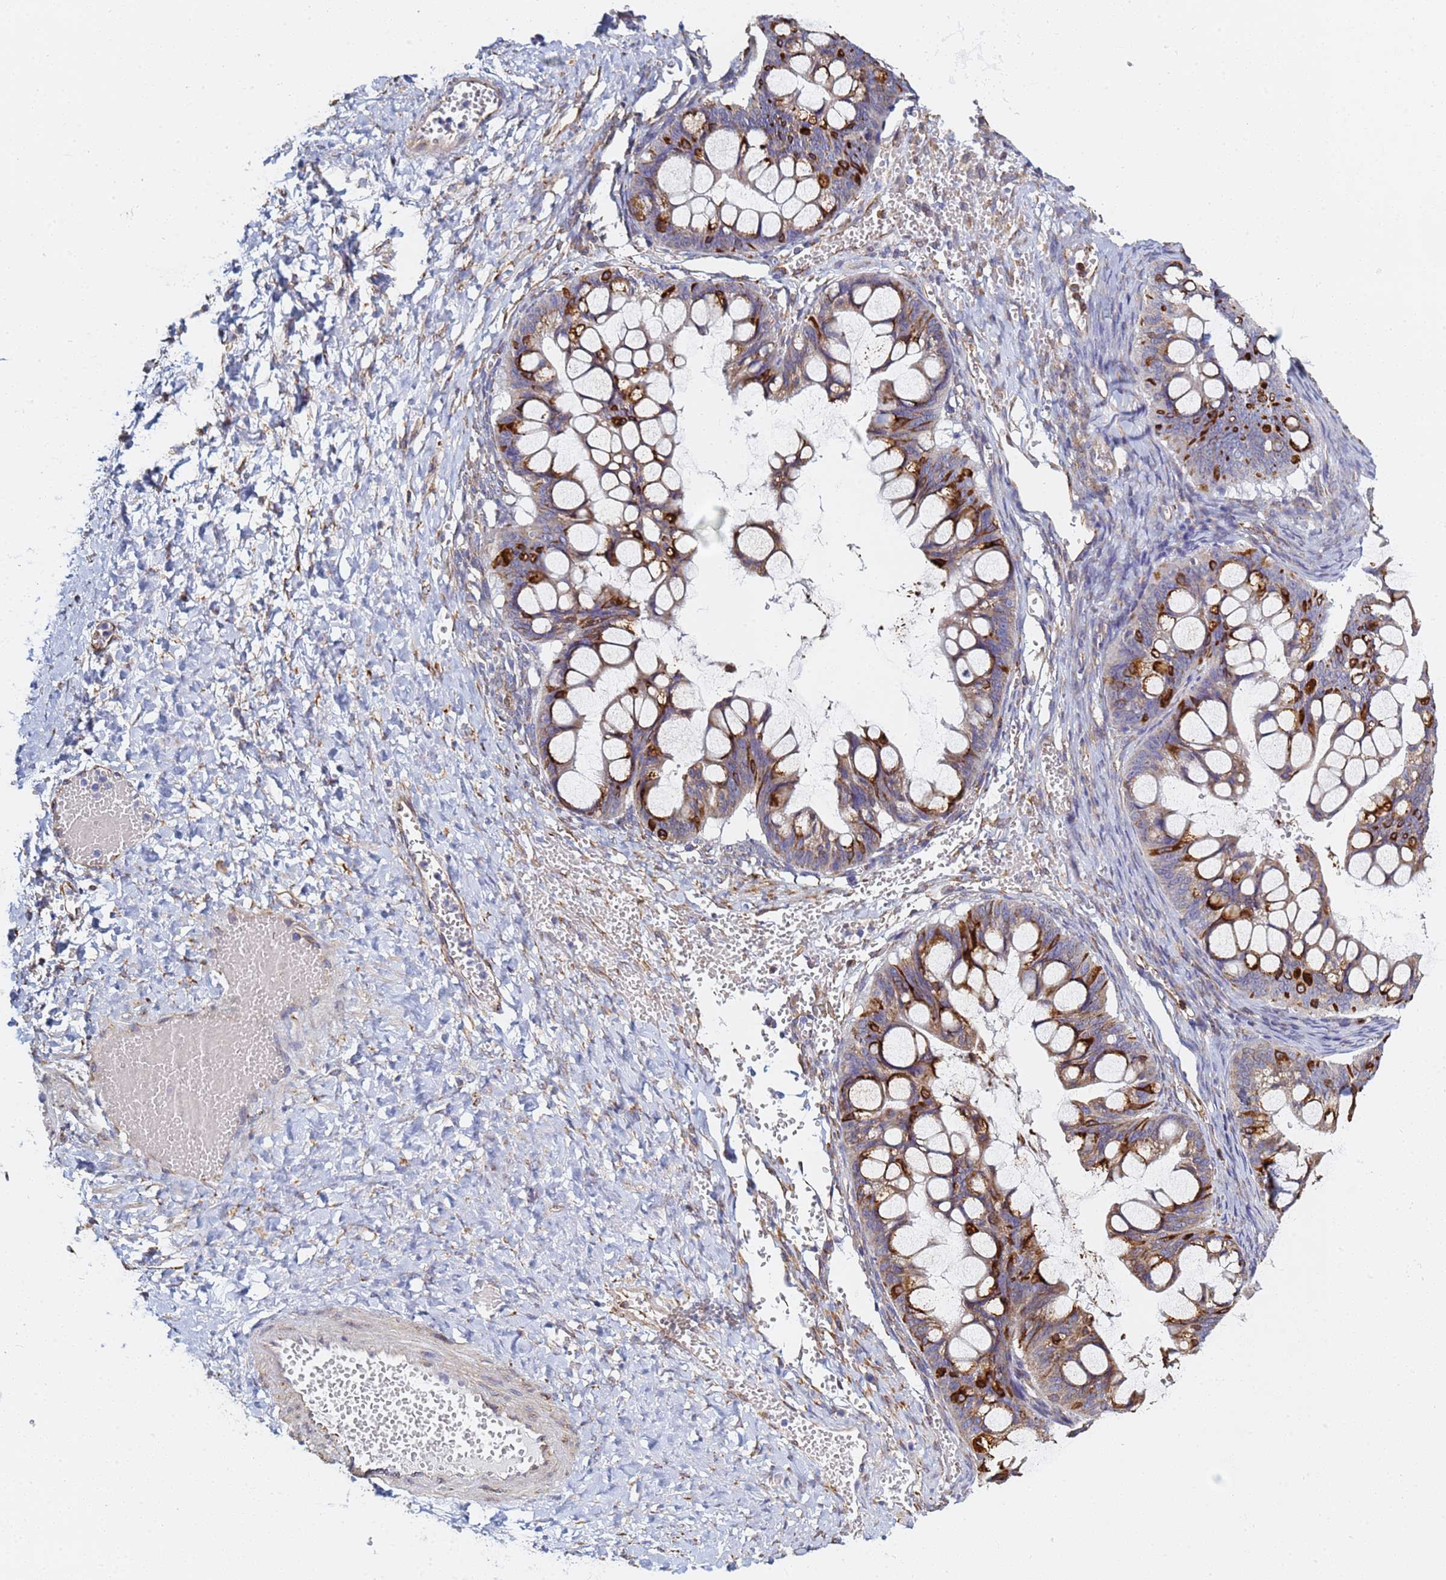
{"staining": {"intensity": "strong", "quantity": "25%-75%", "location": "cytoplasmic/membranous"}, "tissue": "ovarian cancer", "cell_type": "Tumor cells", "image_type": "cancer", "snomed": [{"axis": "morphology", "description": "Cystadenocarcinoma, mucinous, NOS"}, {"axis": "topography", "description": "Ovary"}], "caption": "Ovarian cancer stained with a protein marker demonstrates strong staining in tumor cells.", "gene": "GDAP2", "patient": {"sex": "female", "age": 73}}